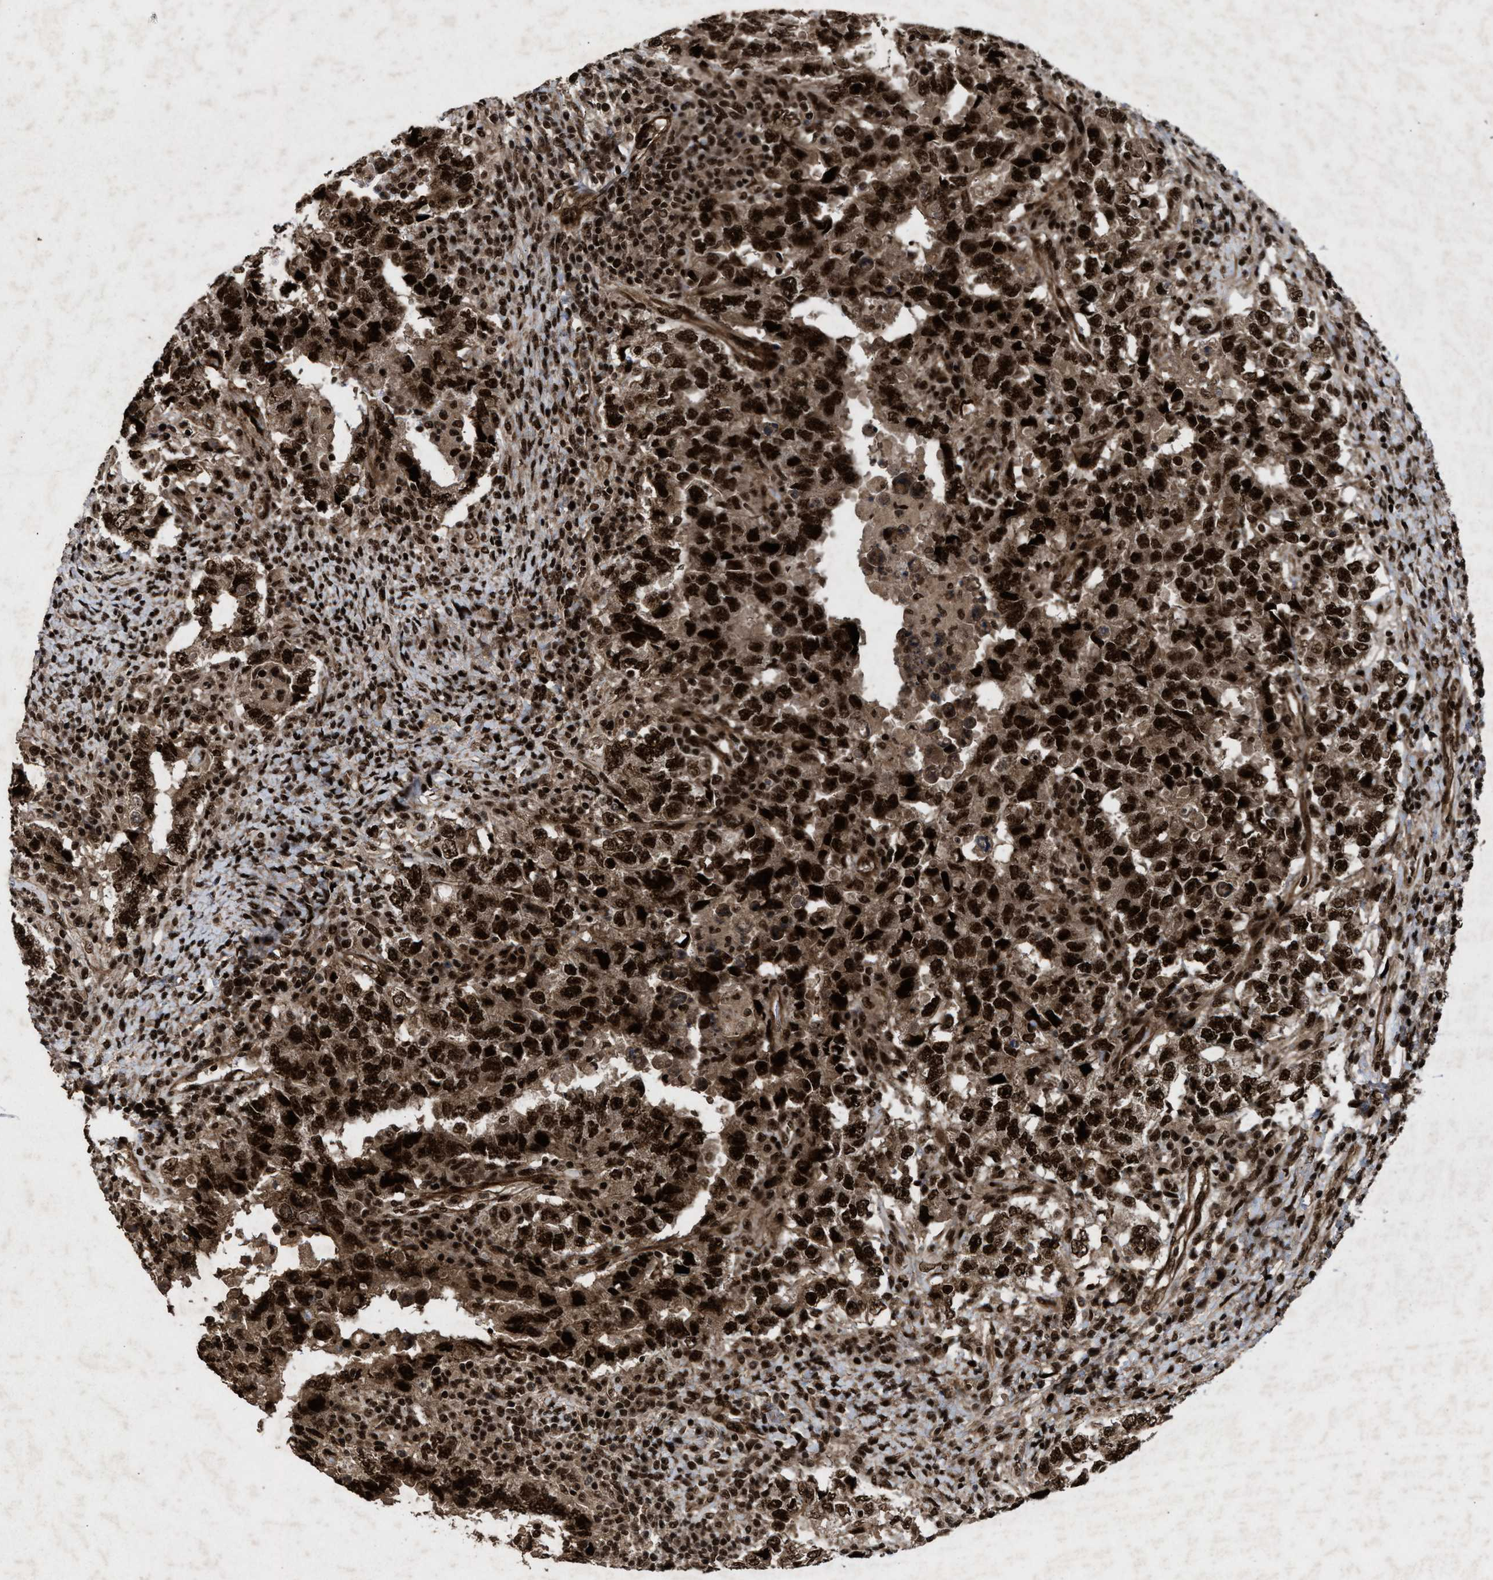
{"staining": {"intensity": "strong", "quantity": ">75%", "location": "nuclear"}, "tissue": "testis cancer", "cell_type": "Tumor cells", "image_type": "cancer", "snomed": [{"axis": "morphology", "description": "Carcinoma, Embryonal, NOS"}, {"axis": "topography", "description": "Testis"}], "caption": "IHC histopathology image of neoplastic tissue: human testis embryonal carcinoma stained using immunohistochemistry (IHC) shows high levels of strong protein expression localized specifically in the nuclear of tumor cells, appearing as a nuclear brown color.", "gene": "WIZ", "patient": {"sex": "male", "age": 26}}